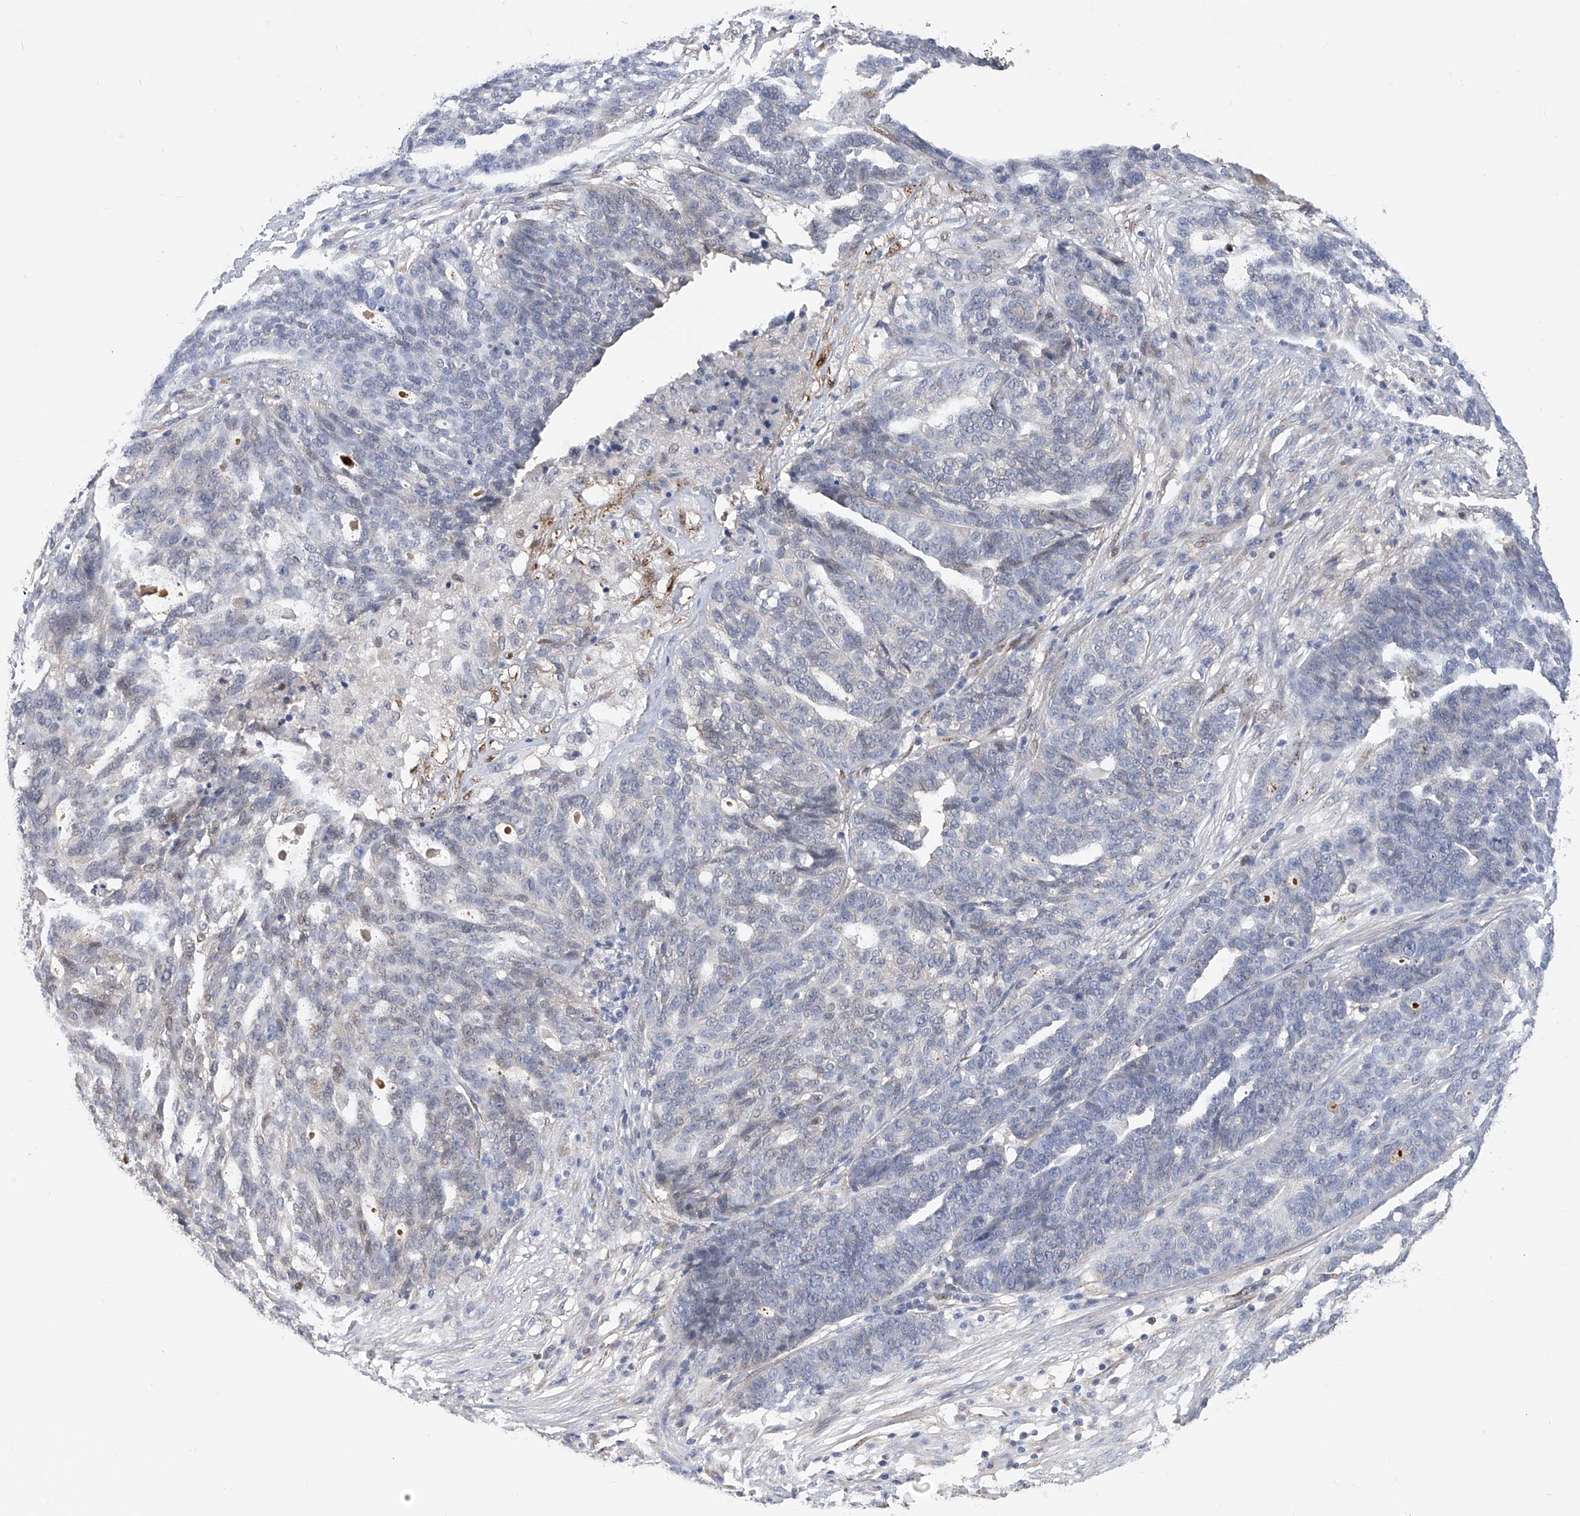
{"staining": {"intensity": "negative", "quantity": "none", "location": "none"}, "tissue": "ovarian cancer", "cell_type": "Tumor cells", "image_type": "cancer", "snomed": [{"axis": "morphology", "description": "Cystadenocarcinoma, serous, NOS"}, {"axis": "topography", "description": "Ovary"}], "caption": "Immunohistochemical staining of human ovarian cancer shows no significant staining in tumor cells. The staining was performed using DAB (3,3'-diaminobenzidine) to visualize the protein expression in brown, while the nuclei were stained in blue with hematoxylin (Magnification: 20x).", "gene": "PHF20", "patient": {"sex": "female", "age": 59}}